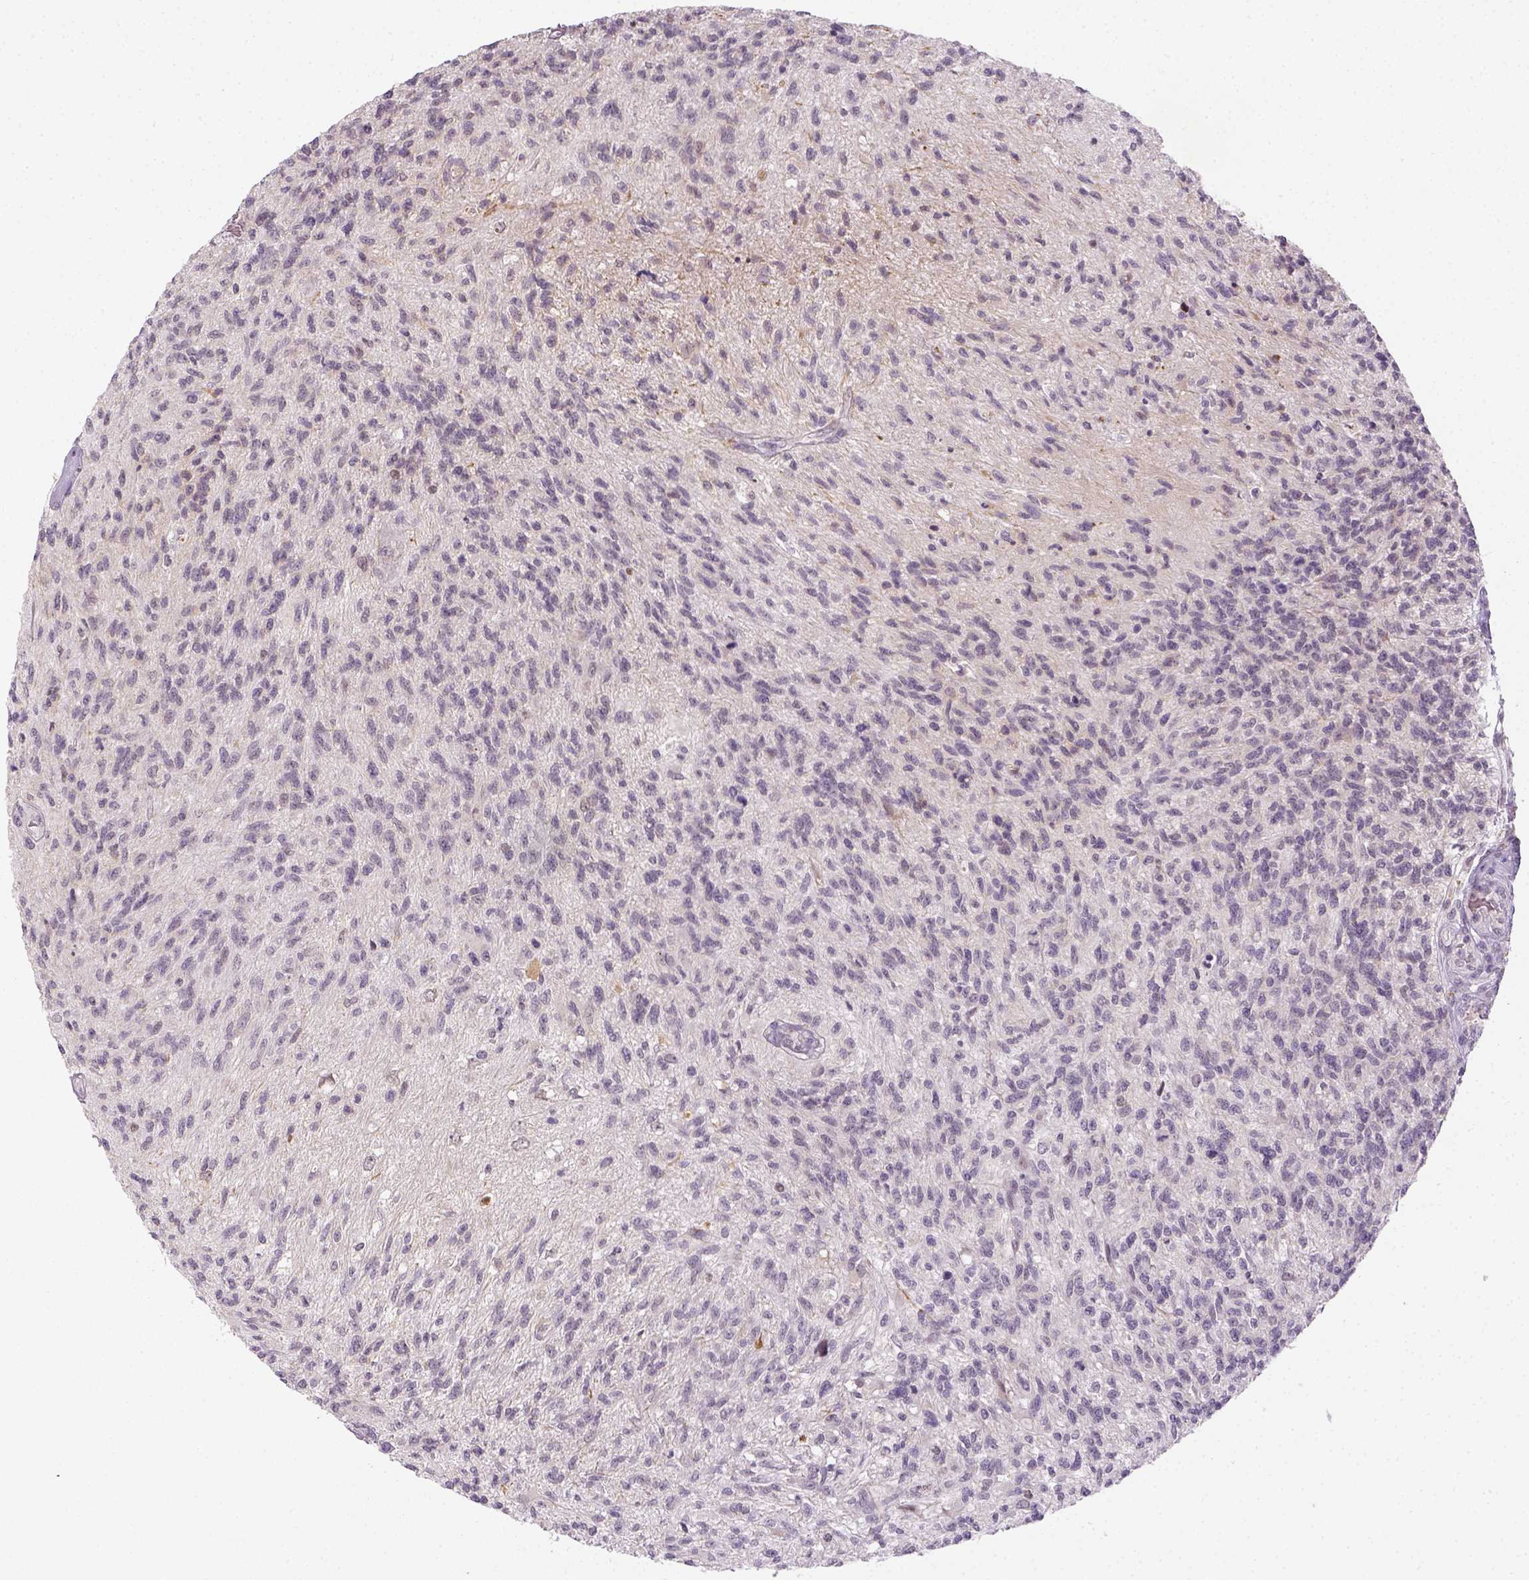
{"staining": {"intensity": "negative", "quantity": "none", "location": "none"}, "tissue": "glioma", "cell_type": "Tumor cells", "image_type": "cancer", "snomed": [{"axis": "morphology", "description": "Glioma, malignant, High grade"}, {"axis": "topography", "description": "Brain"}], "caption": "Glioma stained for a protein using immunohistochemistry shows no expression tumor cells.", "gene": "MAGEB3", "patient": {"sex": "male", "age": 56}}